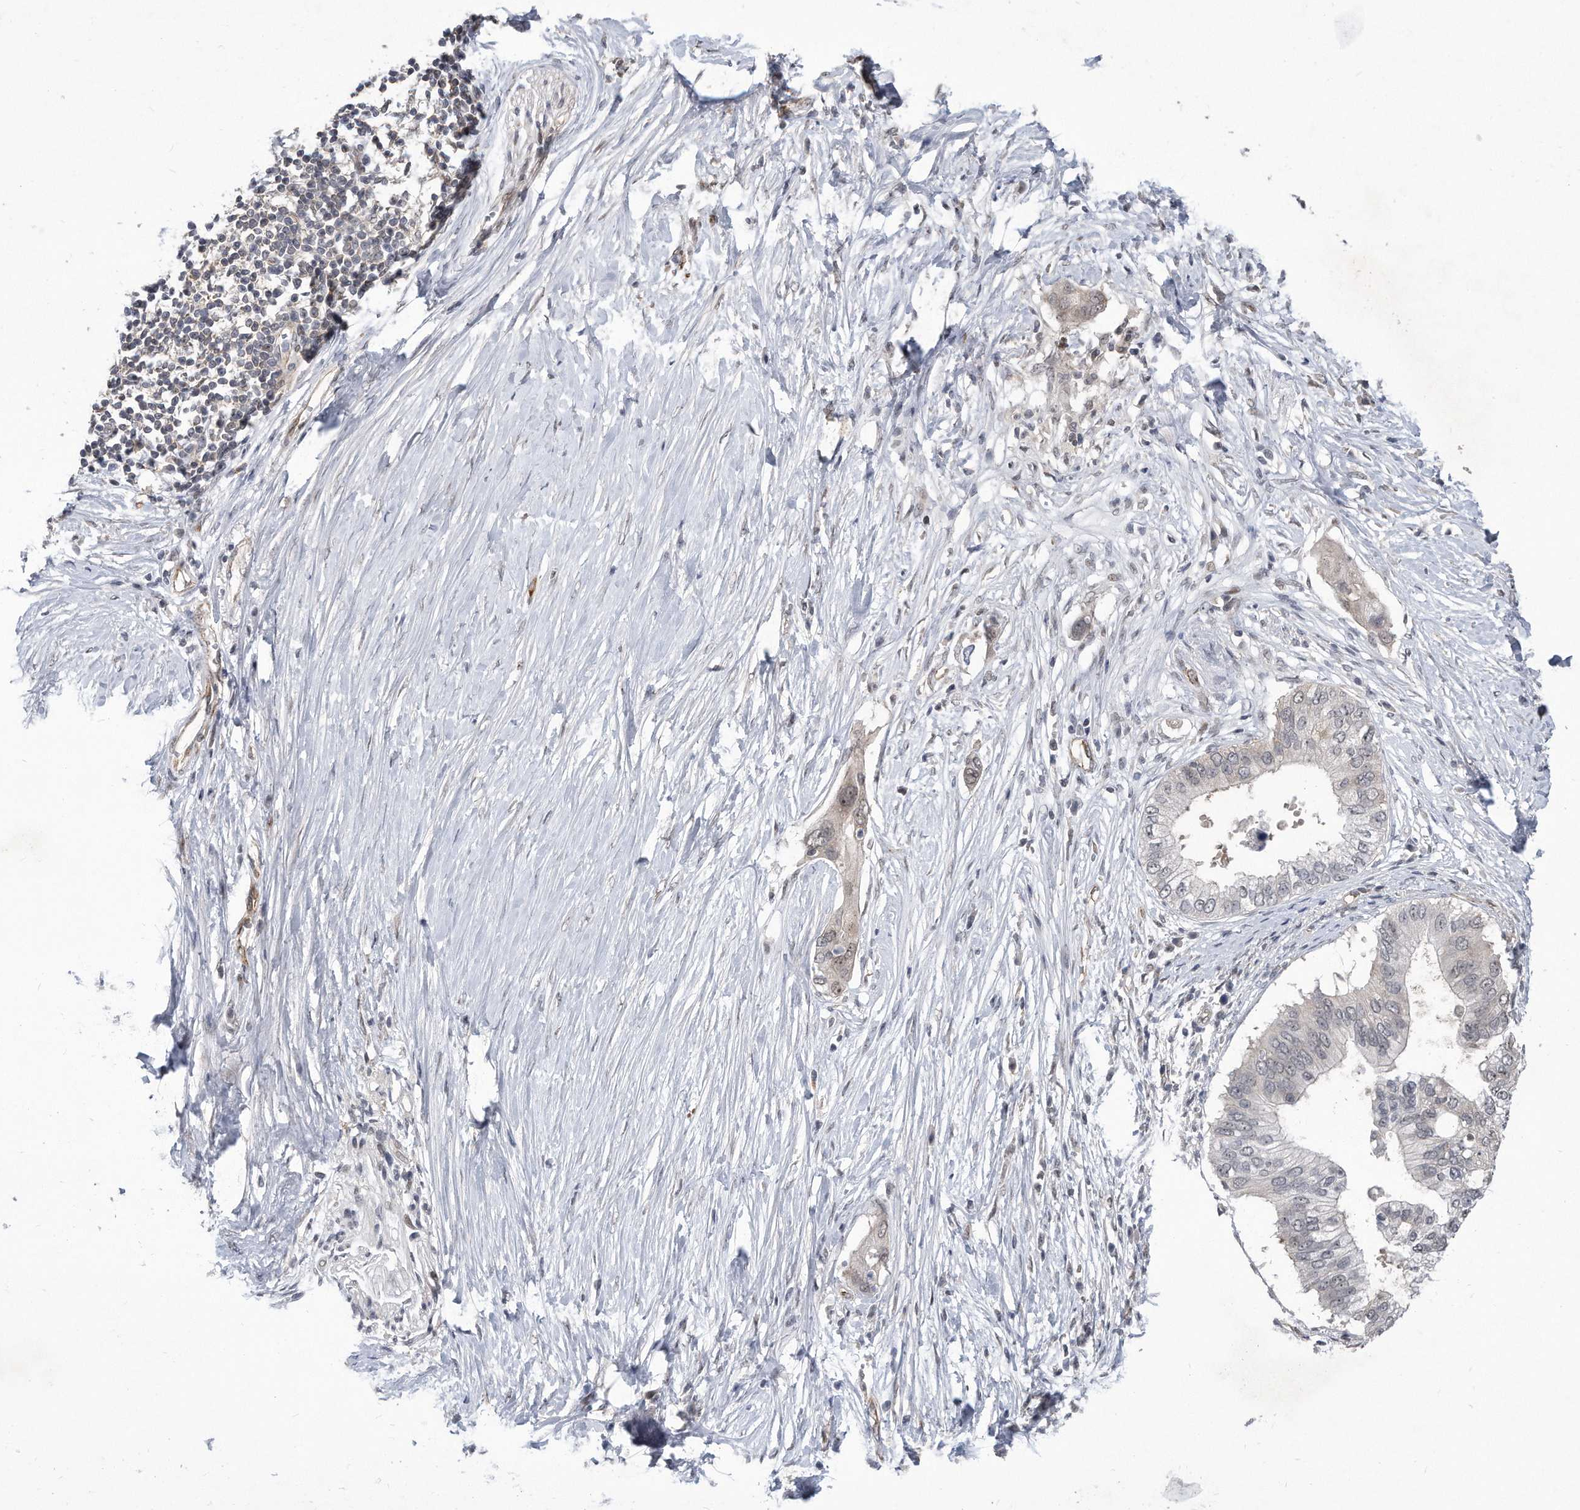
{"staining": {"intensity": "negative", "quantity": "none", "location": "none"}, "tissue": "pancreatic cancer", "cell_type": "Tumor cells", "image_type": "cancer", "snomed": [{"axis": "morphology", "description": "Normal tissue, NOS"}, {"axis": "morphology", "description": "Adenocarcinoma, NOS"}, {"axis": "topography", "description": "Pancreas"}, {"axis": "topography", "description": "Peripheral nerve tissue"}], "caption": "Immunohistochemistry (IHC) photomicrograph of neoplastic tissue: human adenocarcinoma (pancreatic) stained with DAB exhibits no significant protein expression in tumor cells. The staining is performed using DAB (3,3'-diaminobenzidine) brown chromogen with nuclei counter-stained in using hematoxylin.", "gene": "PGBD2", "patient": {"sex": "male", "age": 59}}